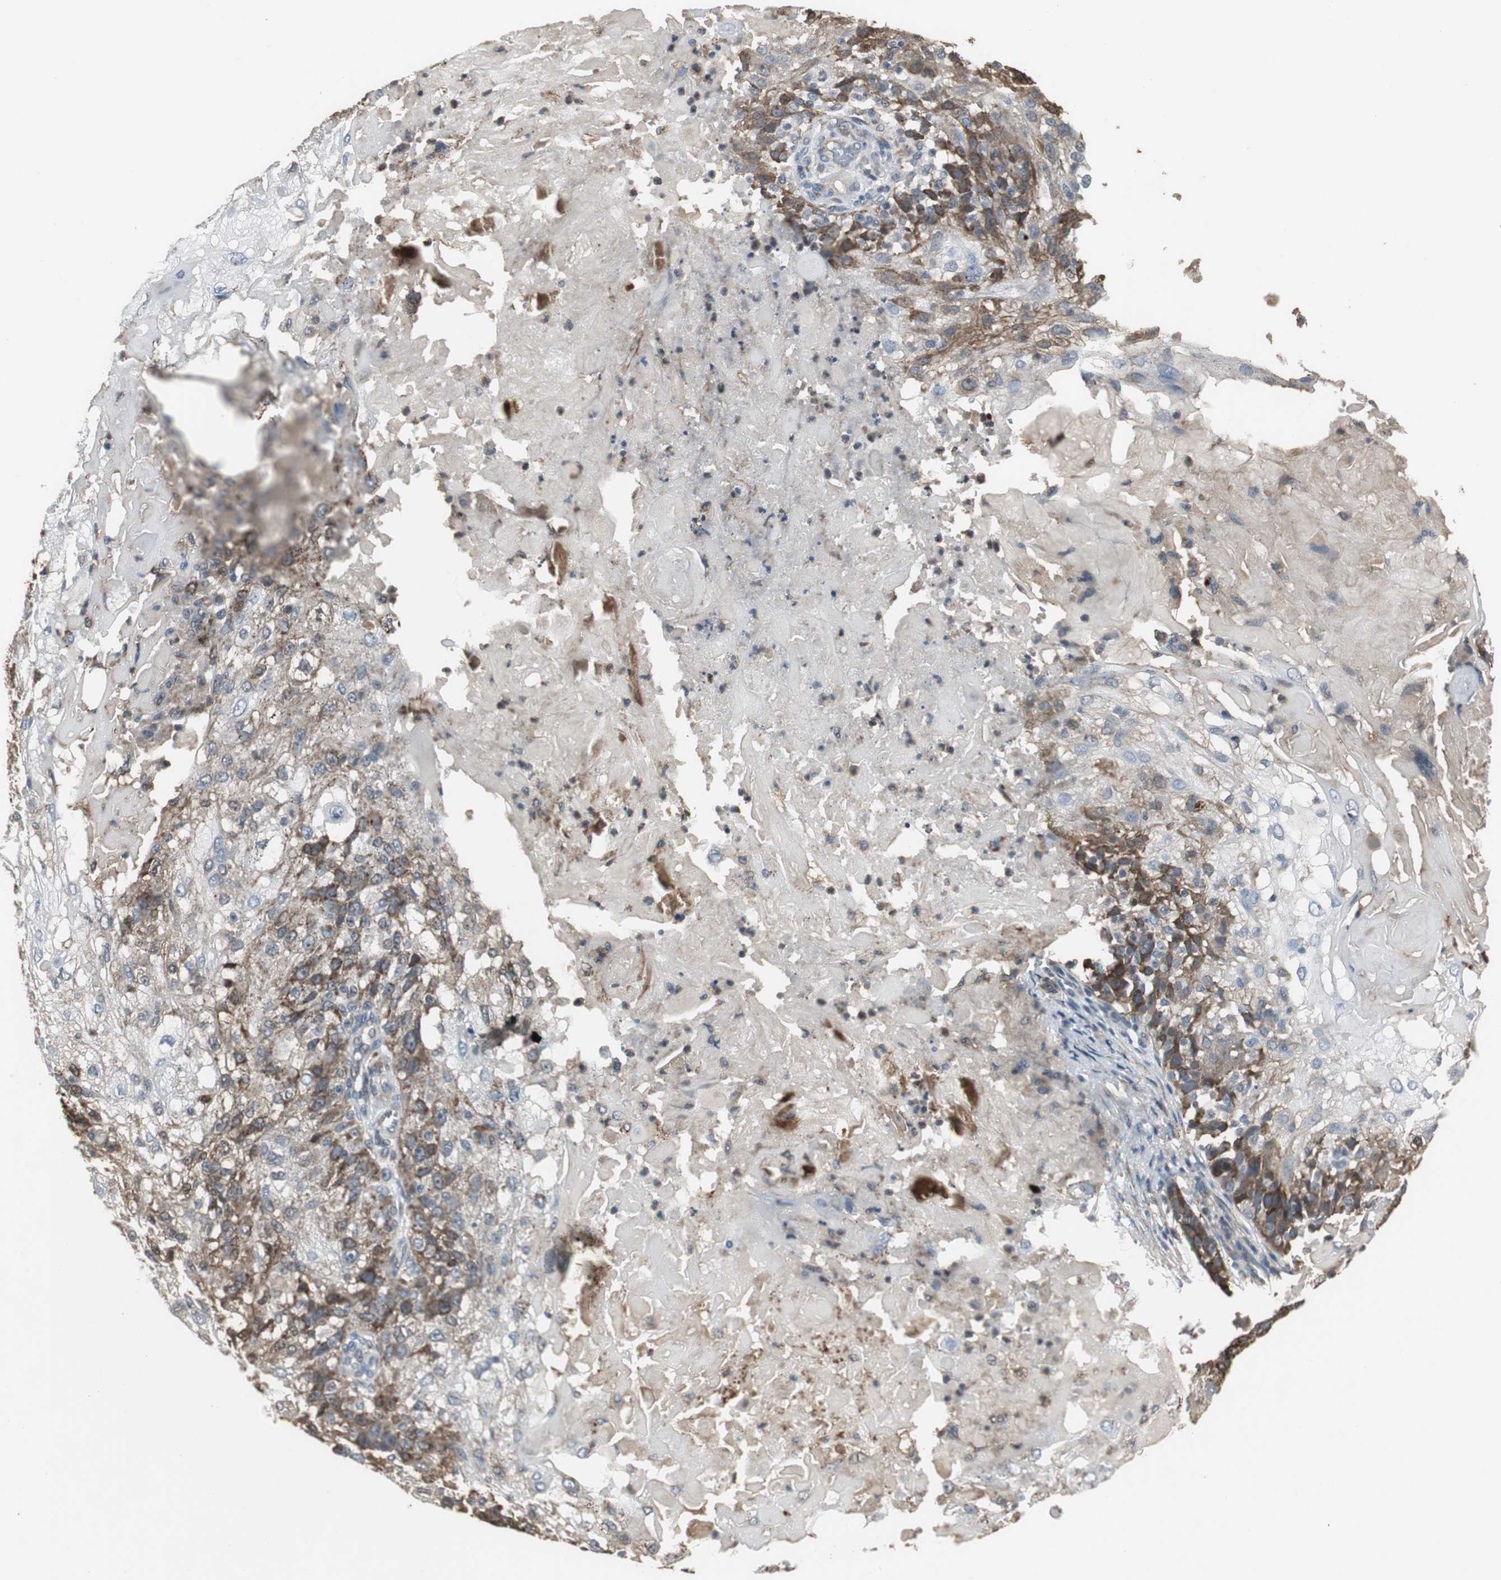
{"staining": {"intensity": "moderate", "quantity": ">75%", "location": "cytoplasmic/membranous"}, "tissue": "skin cancer", "cell_type": "Tumor cells", "image_type": "cancer", "snomed": [{"axis": "morphology", "description": "Normal tissue, NOS"}, {"axis": "morphology", "description": "Squamous cell carcinoma, NOS"}, {"axis": "topography", "description": "Skin"}], "caption": "High-magnification brightfield microscopy of skin cancer stained with DAB (3,3'-diaminobenzidine) (brown) and counterstained with hematoxylin (blue). tumor cells exhibit moderate cytoplasmic/membranous positivity is present in about>75% of cells.", "gene": "JTB", "patient": {"sex": "female", "age": 83}}